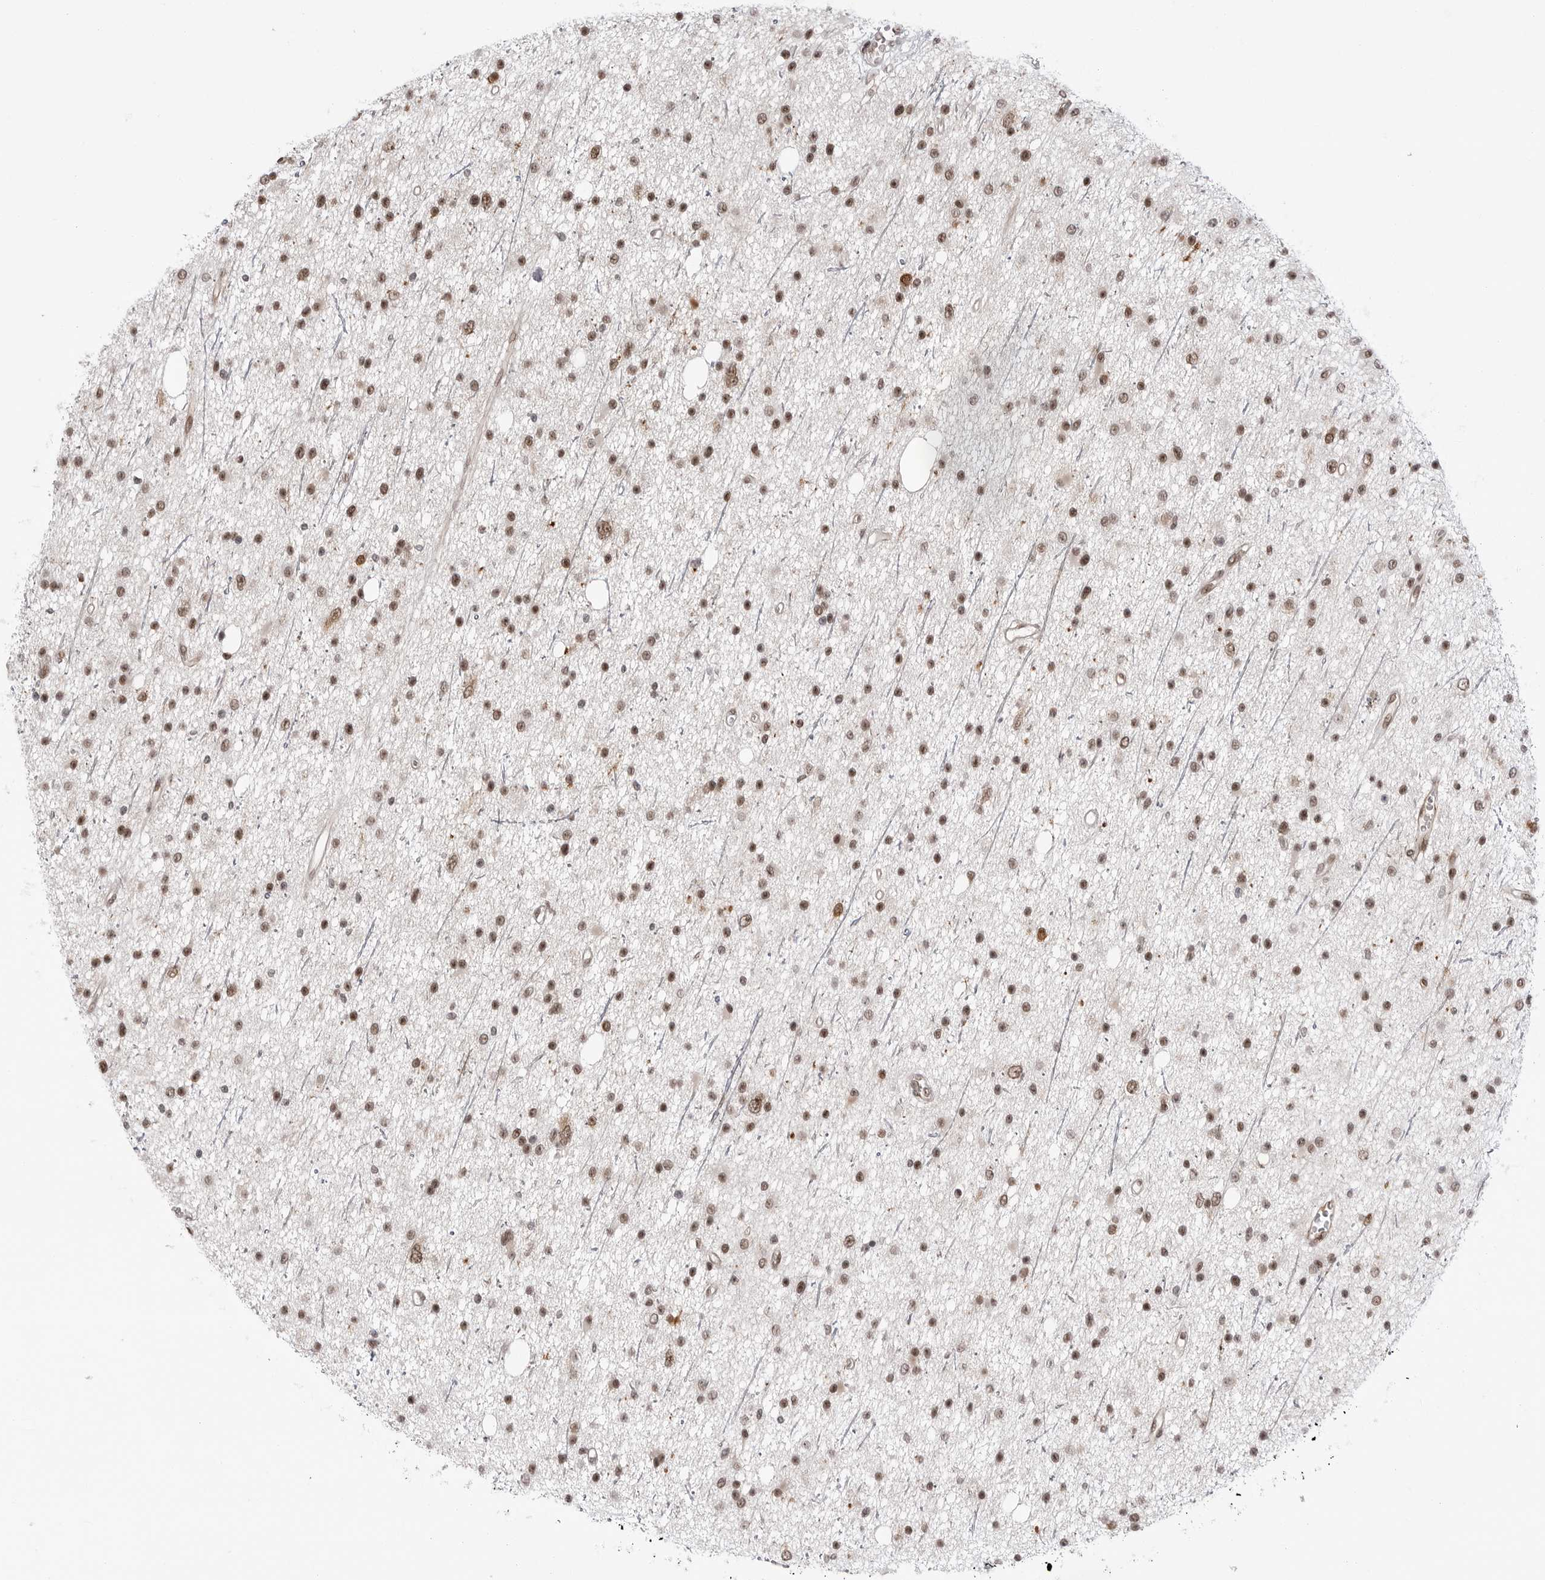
{"staining": {"intensity": "moderate", "quantity": ">75%", "location": "nuclear"}, "tissue": "glioma", "cell_type": "Tumor cells", "image_type": "cancer", "snomed": [{"axis": "morphology", "description": "Glioma, malignant, Low grade"}, {"axis": "topography", "description": "Cerebral cortex"}], "caption": "A photomicrograph showing moderate nuclear positivity in approximately >75% of tumor cells in low-grade glioma (malignant), as visualized by brown immunohistochemical staining.", "gene": "TRIM66", "patient": {"sex": "female", "age": 39}}